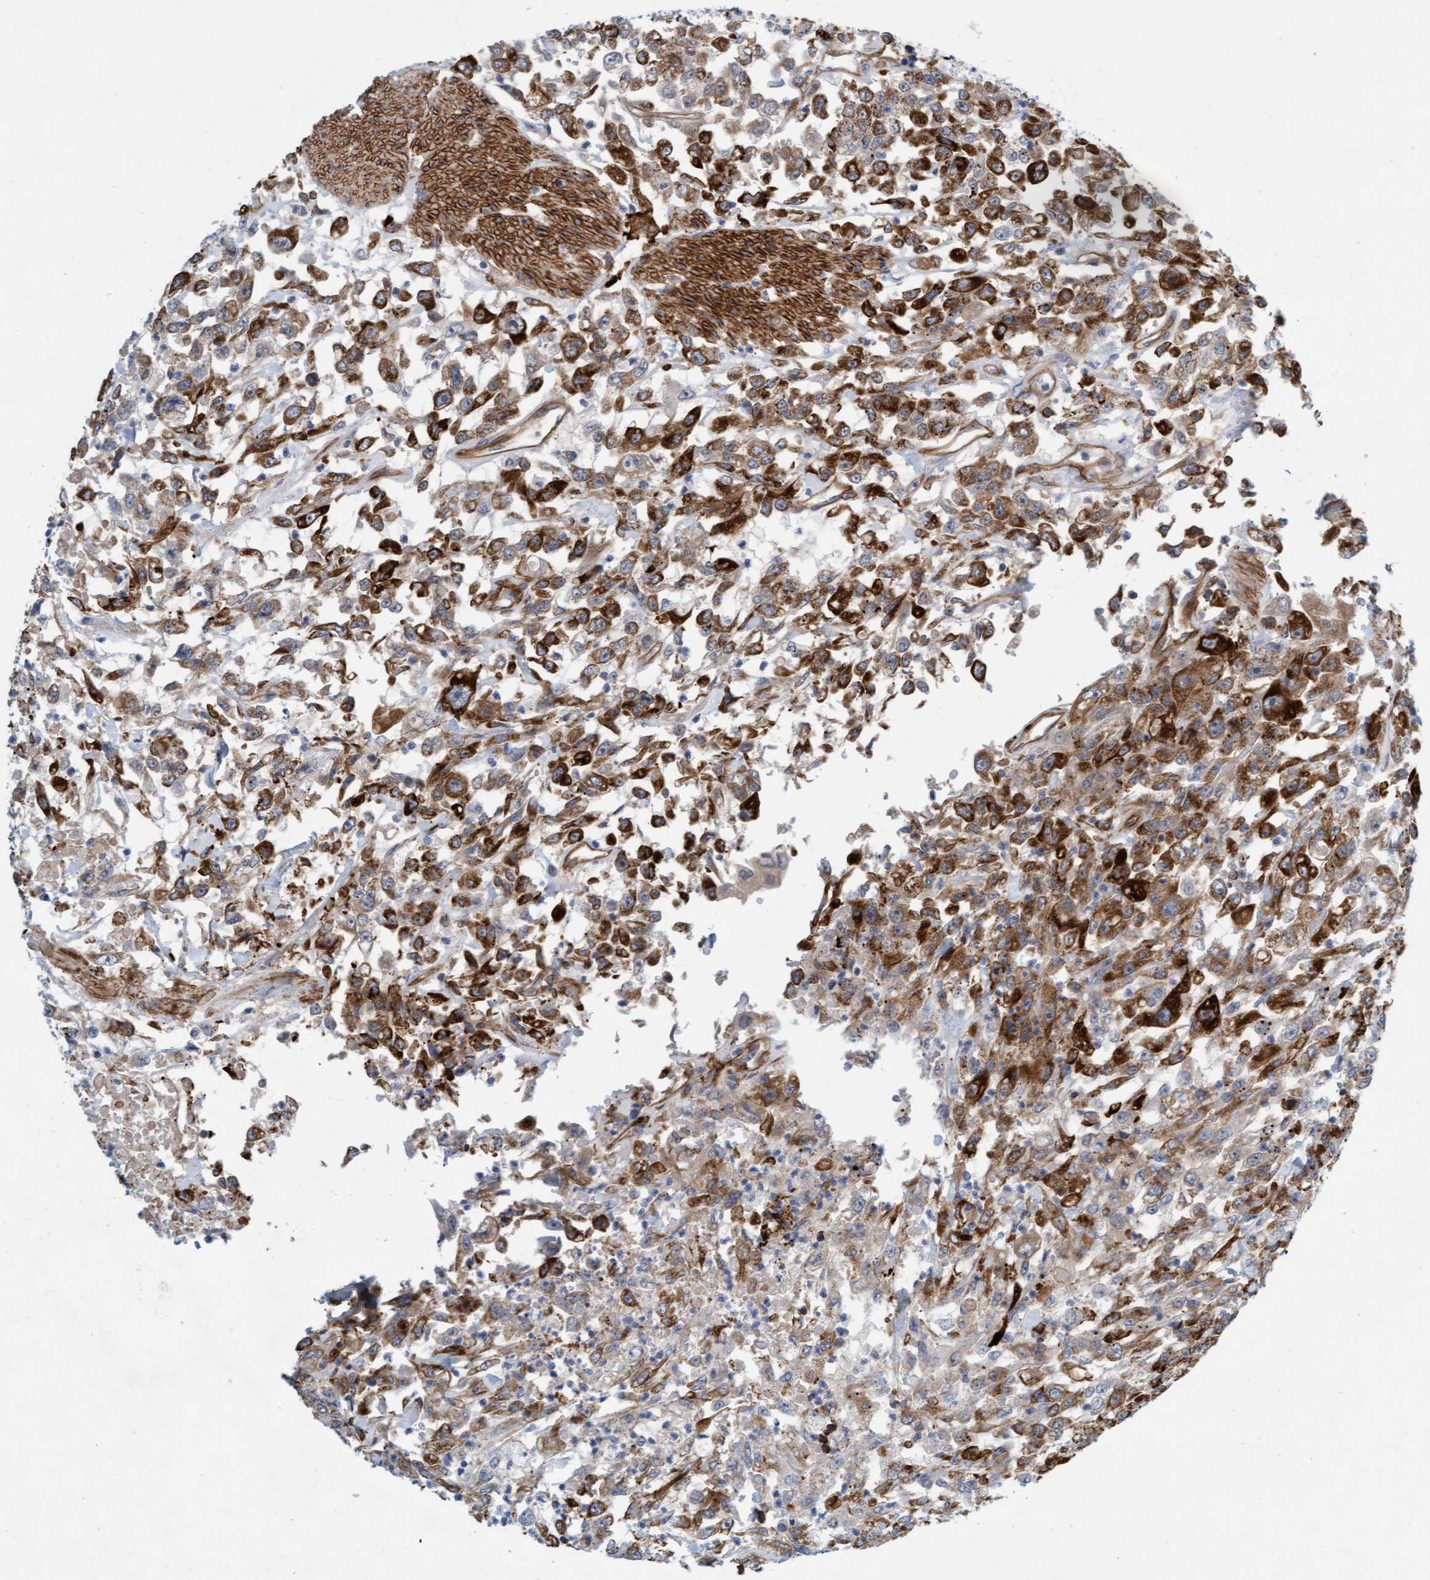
{"staining": {"intensity": "strong", "quantity": ">75%", "location": "cytoplasmic/membranous"}, "tissue": "urothelial cancer", "cell_type": "Tumor cells", "image_type": "cancer", "snomed": [{"axis": "morphology", "description": "Urothelial carcinoma, High grade"}, {"axis": "topography", "description": "Urinary bladder"}], "caption": "This micrograph displays urothelial cancer stained with immunohistochemistry to label a protein in brown. The cytoplasmic/membranous of tumor cells show strong positivity for the protein. Nuclei are counter-stained blue.", "gene": "TSTD2", "patient": {"sex": "male", "age": 46}}